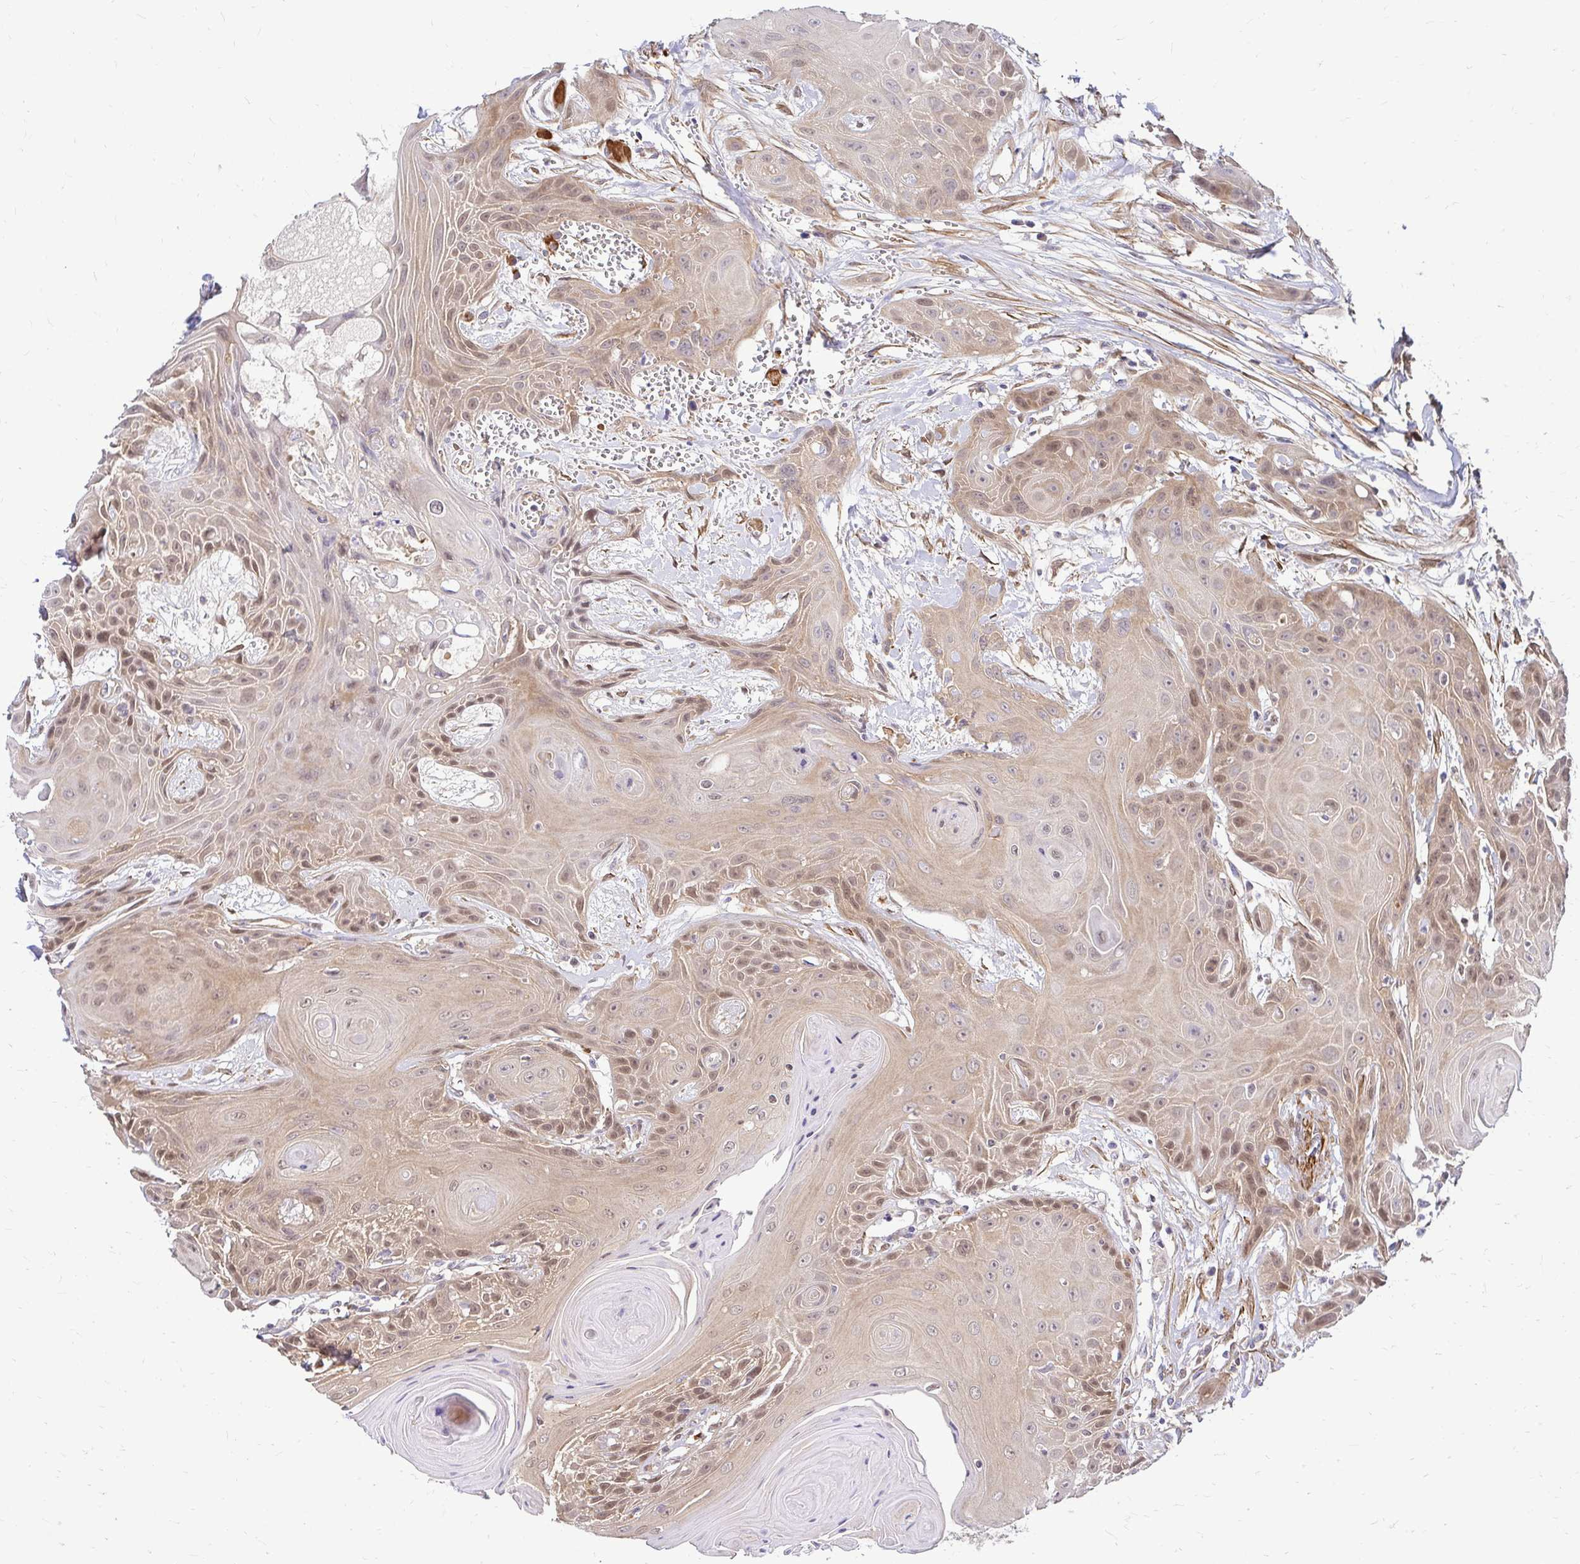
{"staining": {"intensity": "moderate", "quantity": "25%-75%", "location": "cytoplasmic/membranous,nuclear"}, "tissue": "head and neck cancer", "cell_type": "Tumor cells", "image_type": "cancer", "snomed": [{"axis": "morphology", "description": "Squamous cell carcinoma, NOS"}, {"axis": "topography", "description": "Head-Neck"}], "caption": "Head and neck squamous cell carcinoma was stained to show a protein in brown. There is medium levels of moderate cytoplasmic/membranous and nuclear positivity in about 25%-75% of tumor cells. The protein is stained brown, and the nuclei are stained in blue (DAB (3,3'-diaminobenzidine) IHC with brightfield microscopy, high magnification).", "gene": "YAP1", "patient": {"sex": "female", "age": 73}}